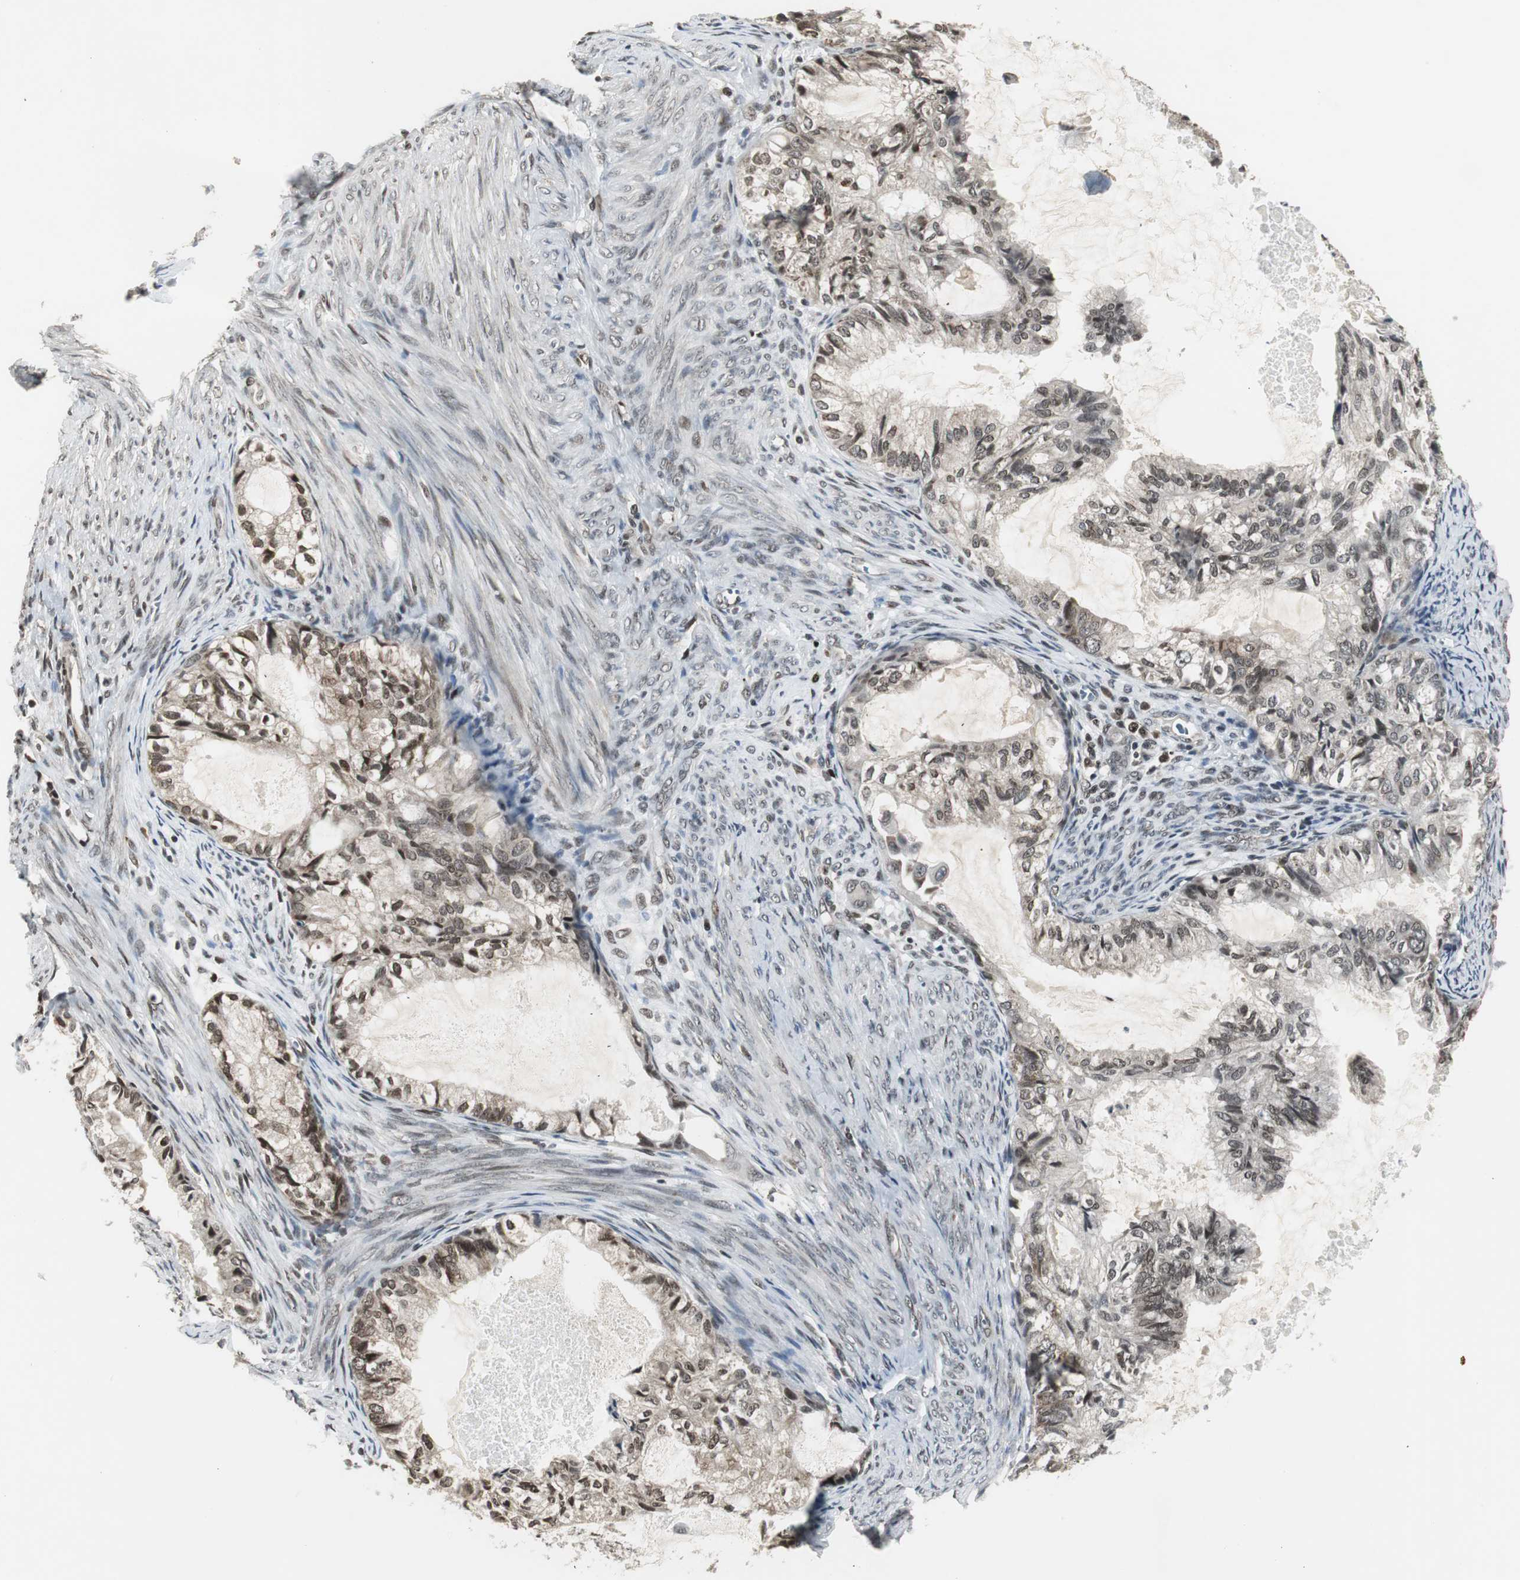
{"staining": {"intensity": "moderate", "quantity": ">75%", "location": "cytoplasmic/membranous,nuclear"}, "tissue": "cervical cancer", "cell_type": "Tumor cells", "image_type": "cancer", "snomed": [{"axis": "morphology", "description": "Normal tissue, NOS"}, {"axis": "morphology", "description": "Adenocarcinoma, NOS"}, {"axis": "topography", "description": "Cervix"}, {"axis": "topography", "description": "Endometrium"}], "caption": "This image shows immunohistochemistry staining of cervical cancer, with medium moderate cytoplasmic/membranous and nuclear expression in approximately >75% of tumor cells.", "gene": "MPG", "patient": {"sex": "female", "age": 86}}